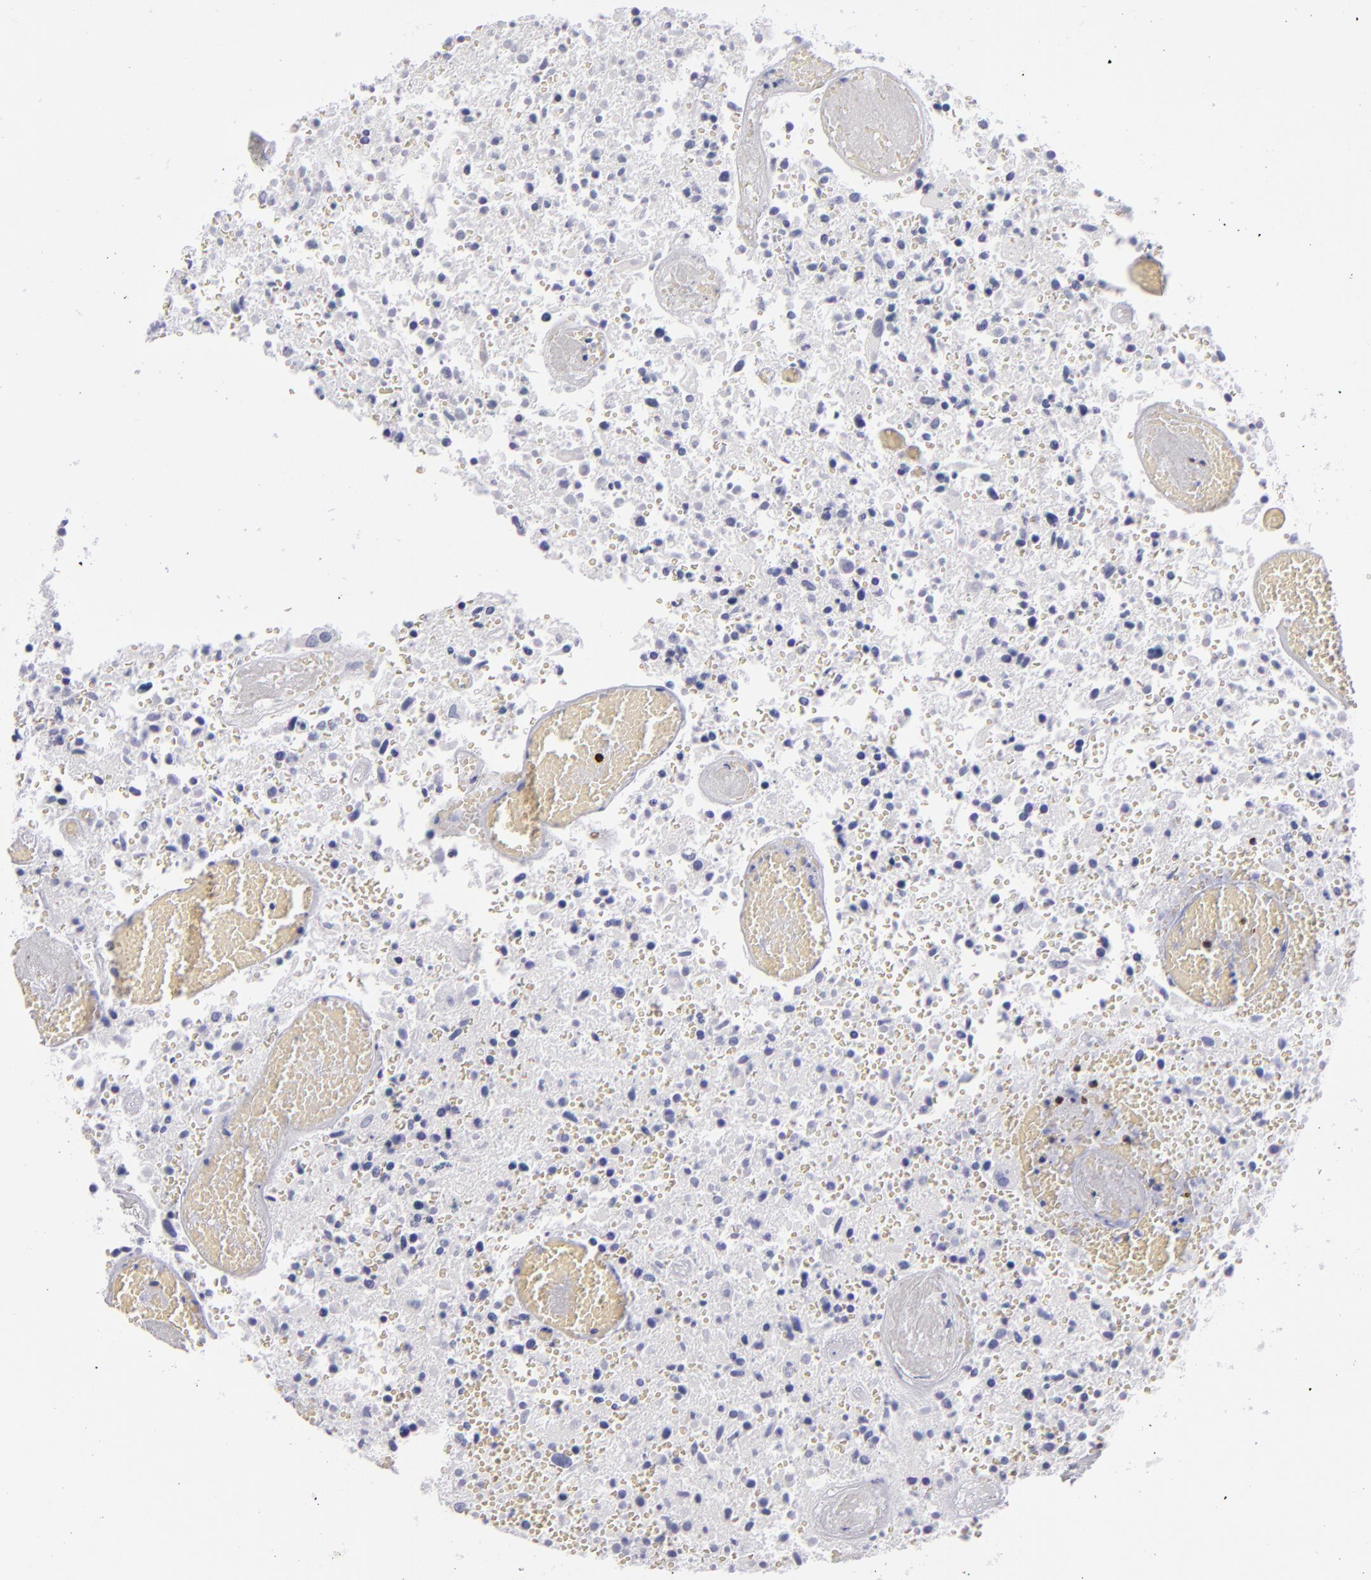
{"staining": {"intensity": "negative", "quantity": "none", "location": "none"}, "tissue": "glioma", "cell_type": "Tumor cells", "image_type": "cancer", "snomed": [{"axis": "morphology", "description": "Glioma, malignant, High grade"}, {"axis": "topography", "description": "Brain"}], "caption": "Tumor cells show no significant expression in malignant glioma (high-grade).", "gene": "CD22", "patient": {"sex": "male", "age": 72}}